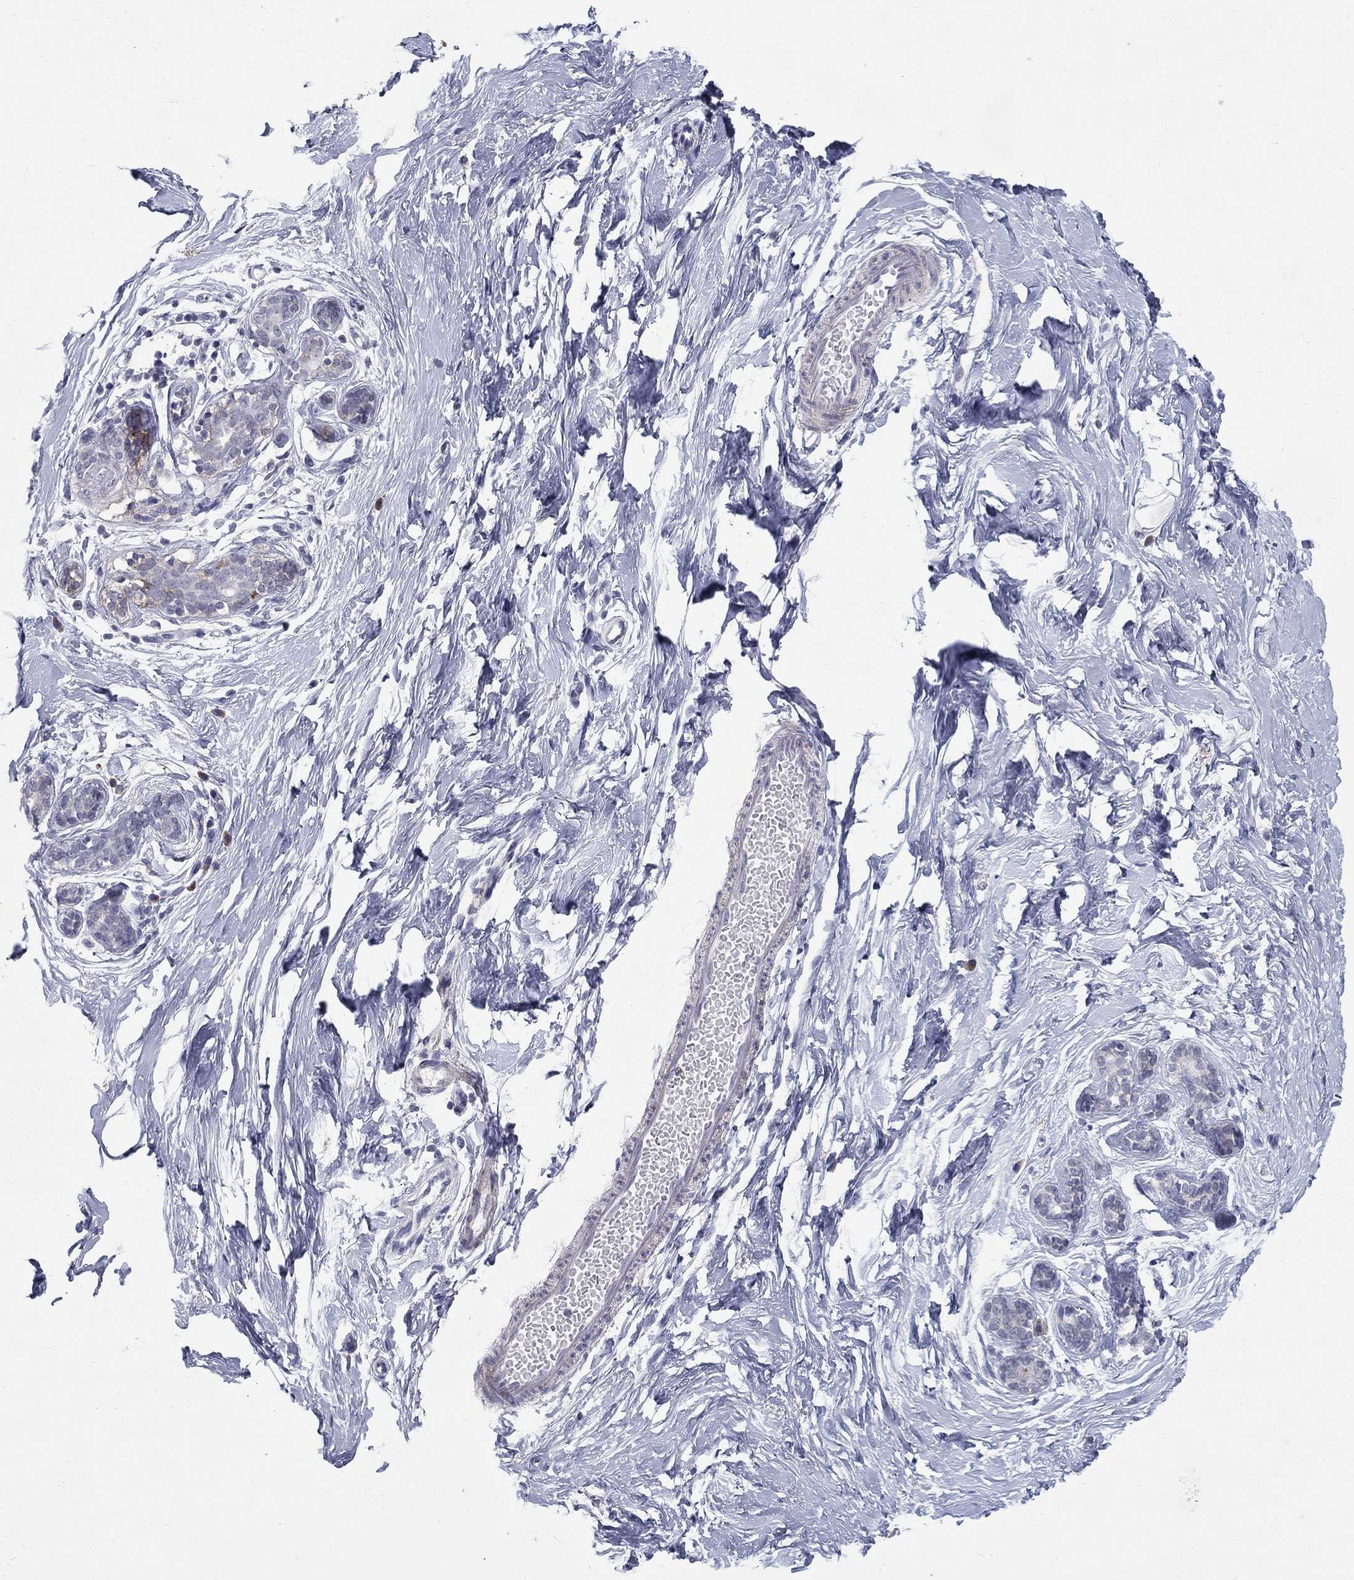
{"staining": {"intensity": "negative", "quantity": "none", "location": "none"}, "tissue": "breast", "cell_type": "Adipocytes", "image_type": "normal", "snomed": [{"axis": "morphology", "description": "Normal tissue, NOS"}, {"axis": "topography", "description": "Breast"}], "caption": "IHC micrograph of unremarkable breast: breast stained with DAB (3,3'-diaminobenzidine) reveals no significant protein positivity in adipocytes.", "gene": "NTRK2", "patient": {"sex": "female", "age": 37}}